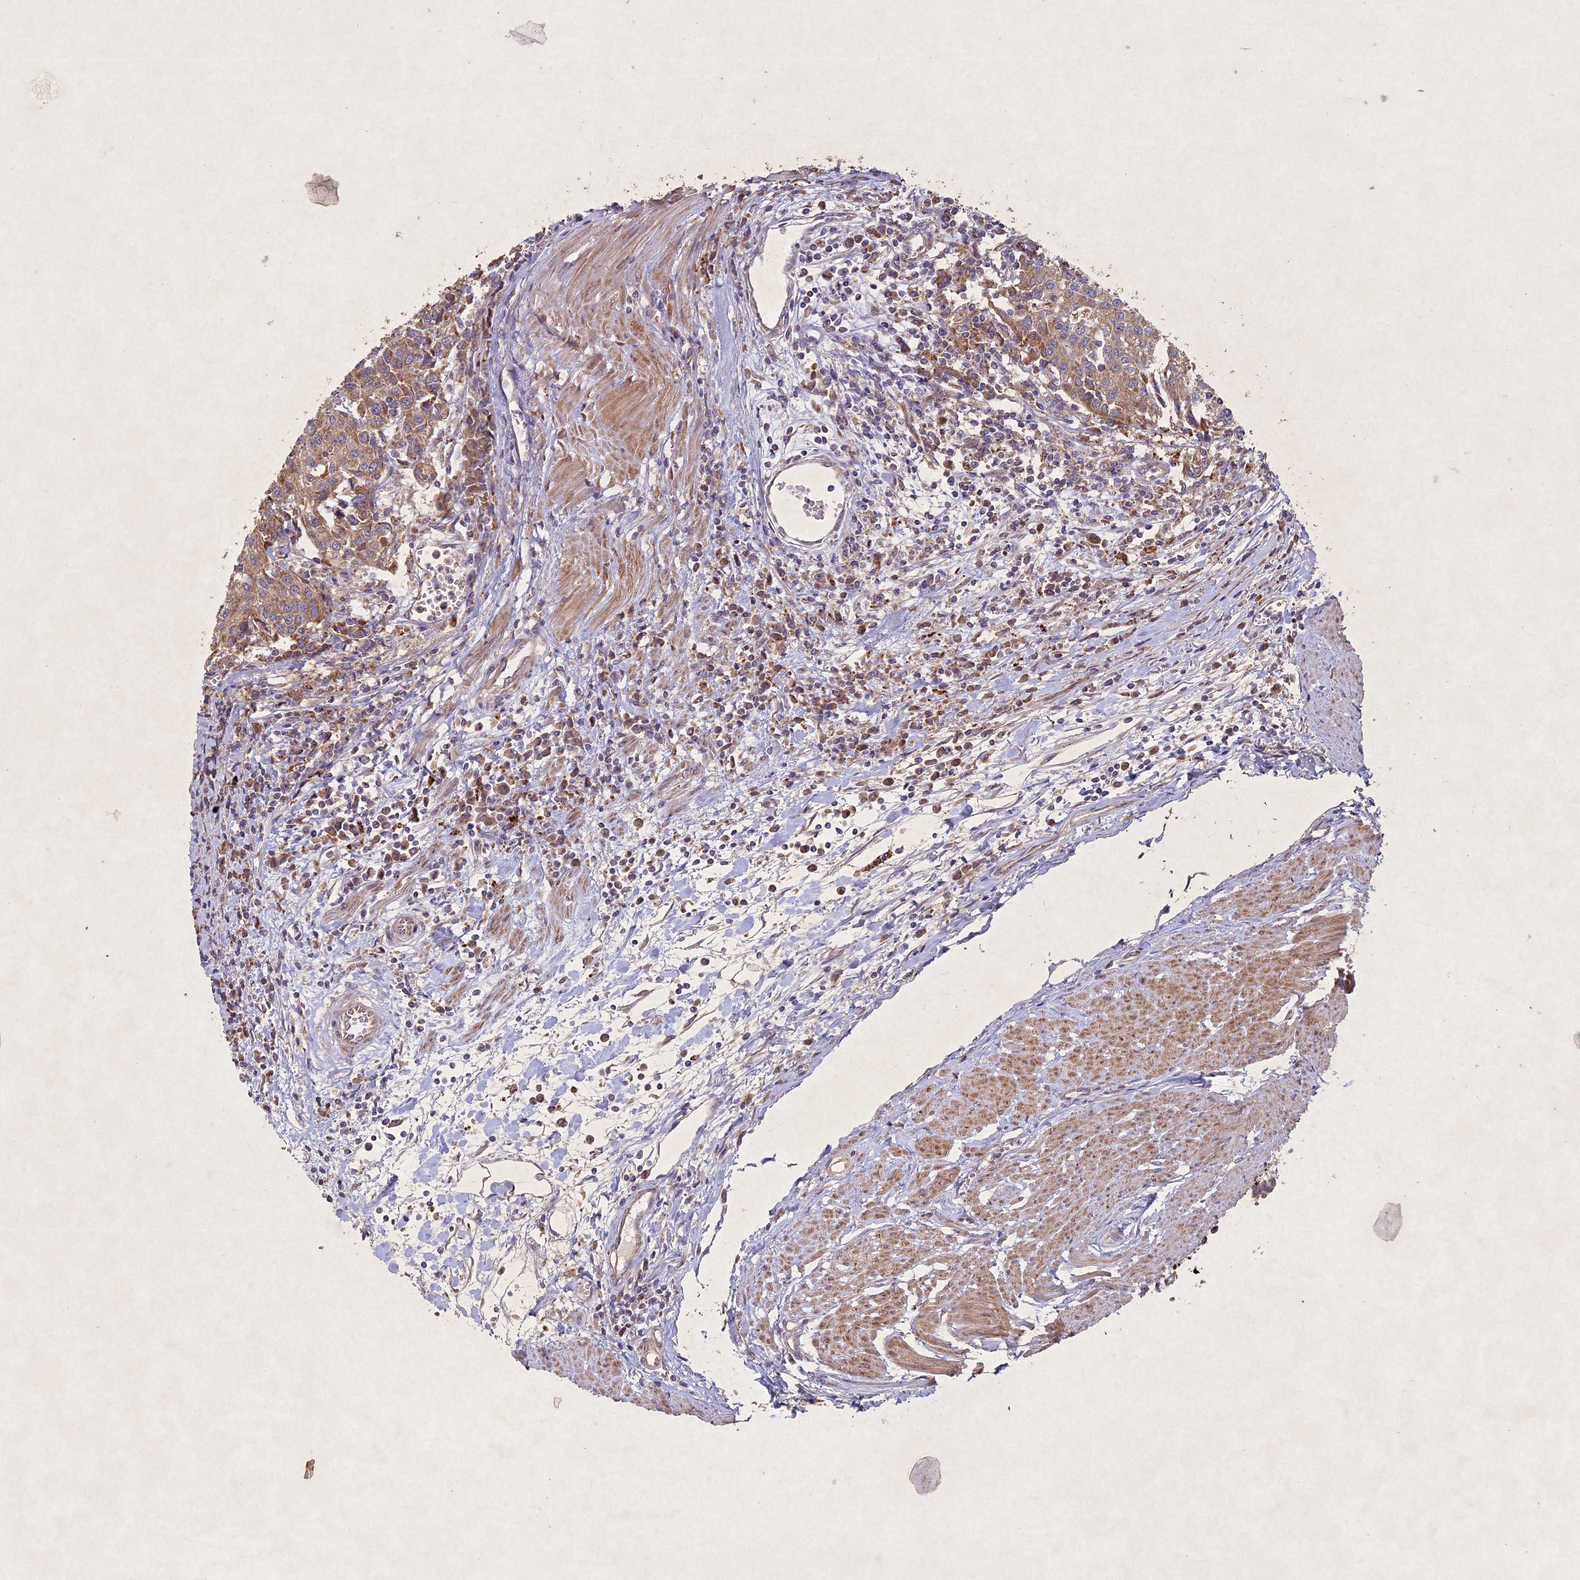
{"staining": {"intensity": "moderate", "quantity": ">75%", "location": "cytoplasmic/membranous"}, "tissue": "urothelial cancer", "cell_type": "Tumor cells", "image_type": "cancer", "snomed": [{"axis": "morphology", "description": "Urothelial carcinoma, High grade"}, {"axis": "topography", "description": "Urinary bladder"}], "caption": "There is medium levels of moderate cytoplasmic/membranous positivity in tumor cells of urothelial carcinoma (high-grade), as demonstrated by immunohistochemical staining (brown color).", "gene": "CIAO2B", "patient": {"sex": "female", "age": 85}}